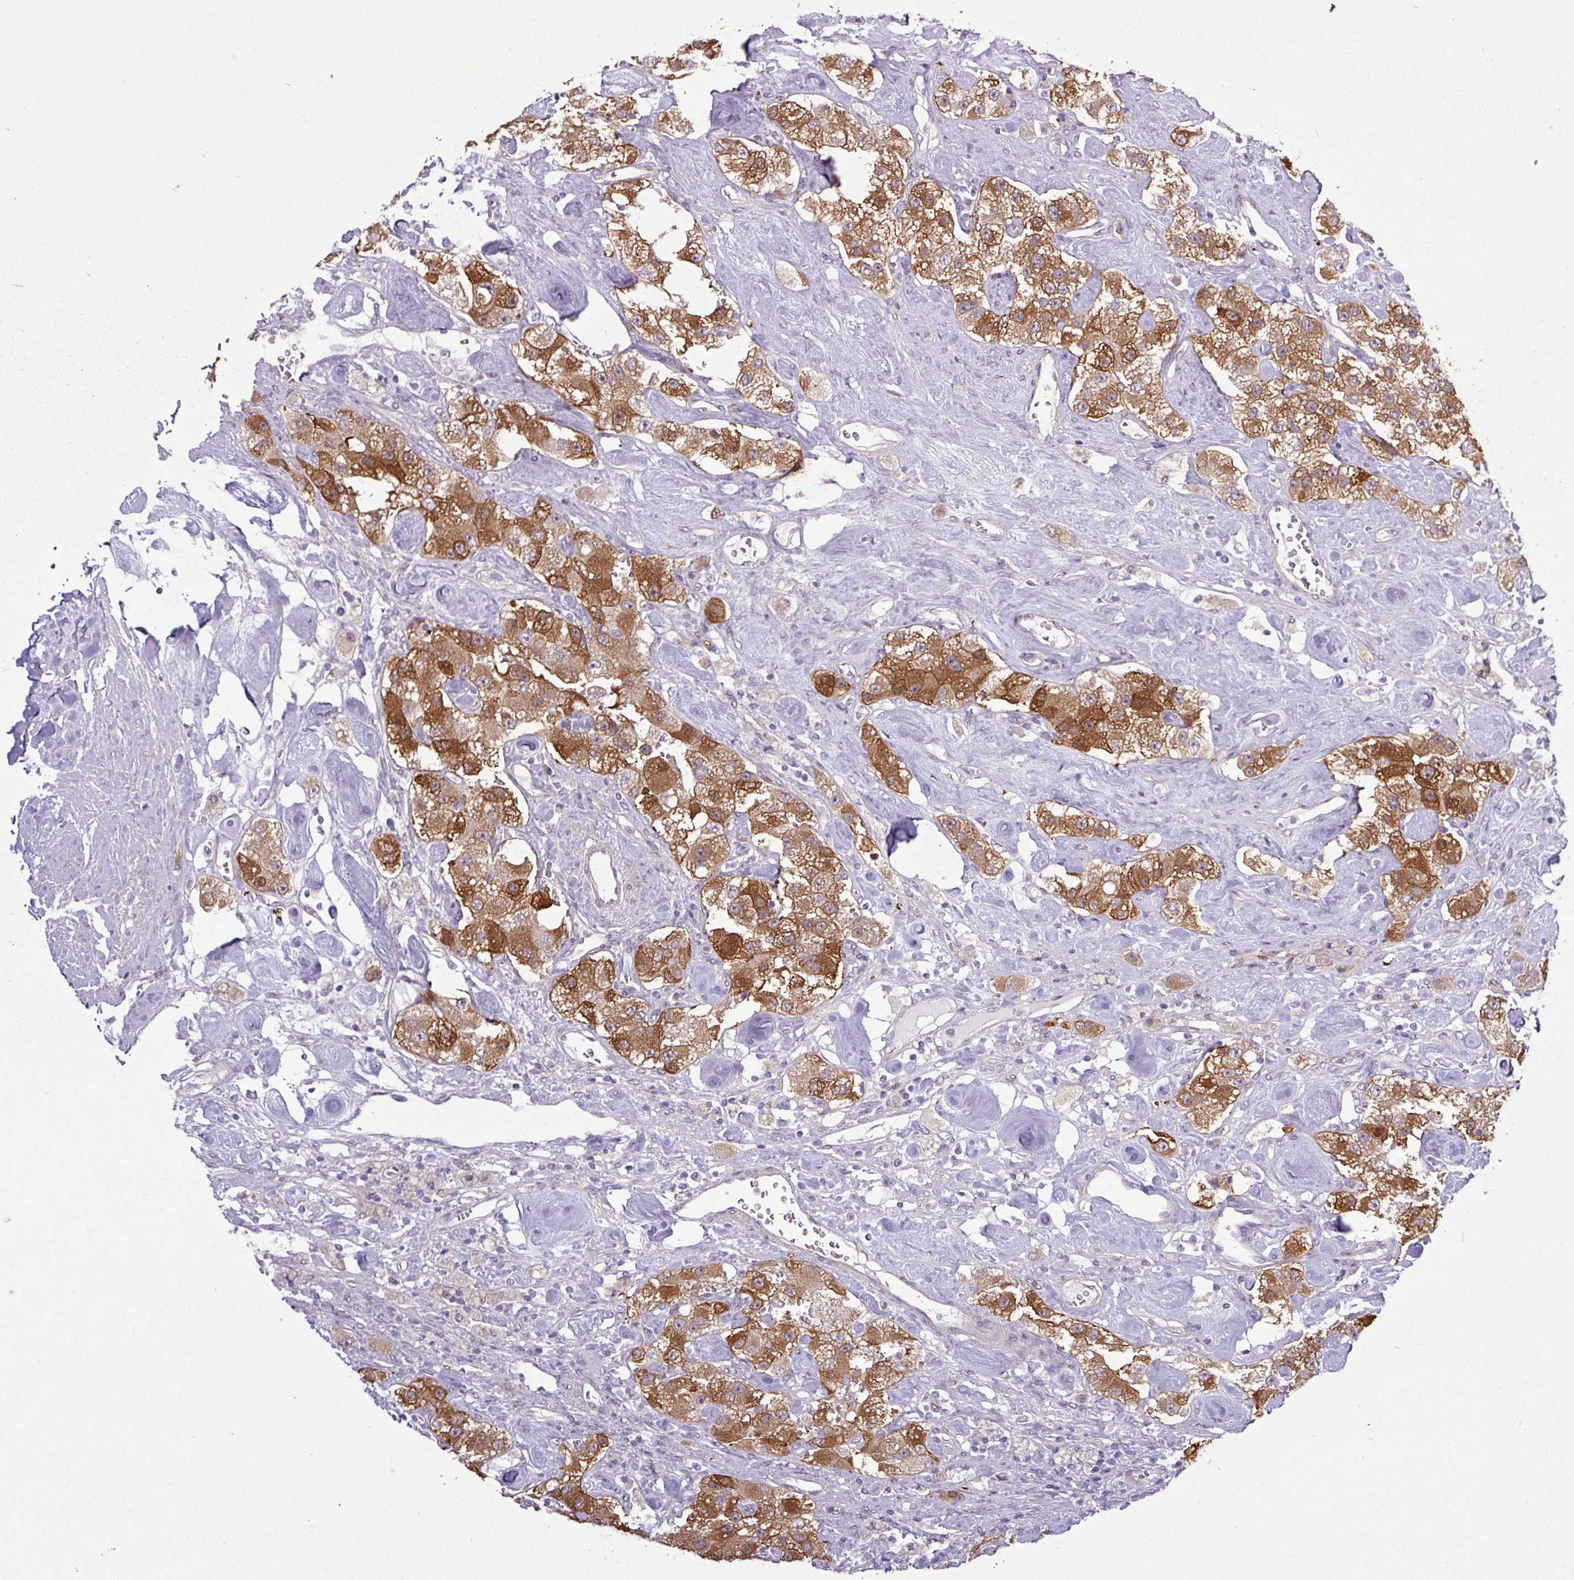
{"staining": {"intensity": "strong", "quantity": ">75%", "location": "cytoplasmic/membranous"}, "tissue": "carcinoid", "cell_type": "Tumor cells", "image_type": "cancer", "snomed": [{"axis": "morphology", "description": "Carcinoid, malignant, NOS"}, {"axis": "topography", "description": "Pancreas"}], "caption": "Malignant carcinoid stained for a protein displays strong cytoplasmic/membranous positivity in tumor cells. The staining is performed using DAB brown chromogen to label protein expression. The nuclei are counter-stained blue using hematoxylin.", "gene": "ZNF217", "patient": {"sex": "male", "age": 41}}